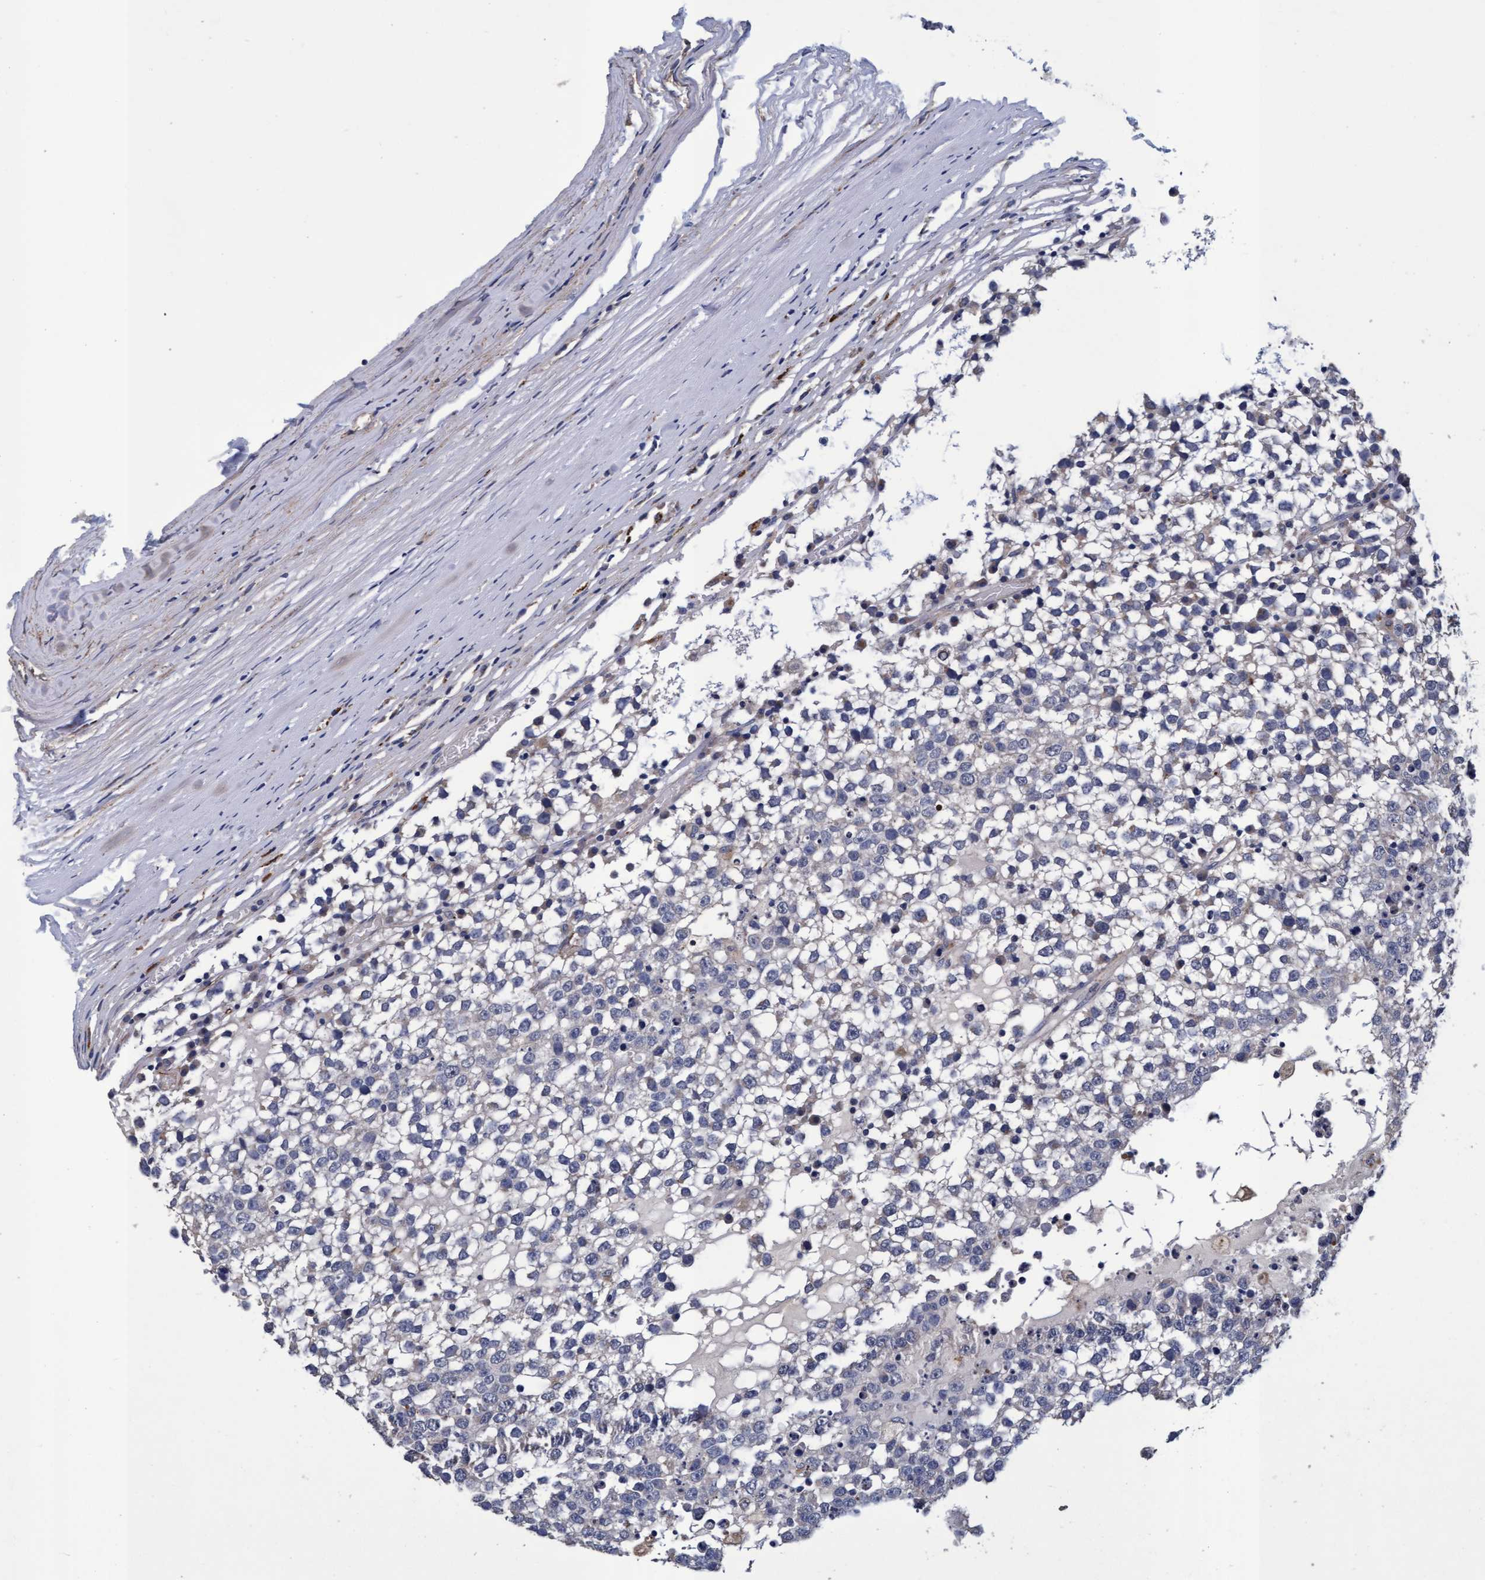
{"staining": {"intensity": "negative", "quantity": "none", "location": "none"}, "tissue": "testis cancer", "cell_type": "Tumor cells", "image_type": "cancer", "snomed": [{"axis": "morphology", "description": "Seminoma, NOS"}, {"axis": "topography", "description": "Testis"}], "caption": "The immunohistochemistry (IHC) photomicrograph has no significant positivity in tumor cells of testis seminoma tissue.", "gene": "CPQ", "patient": {"sex": "male", "age": 65}}